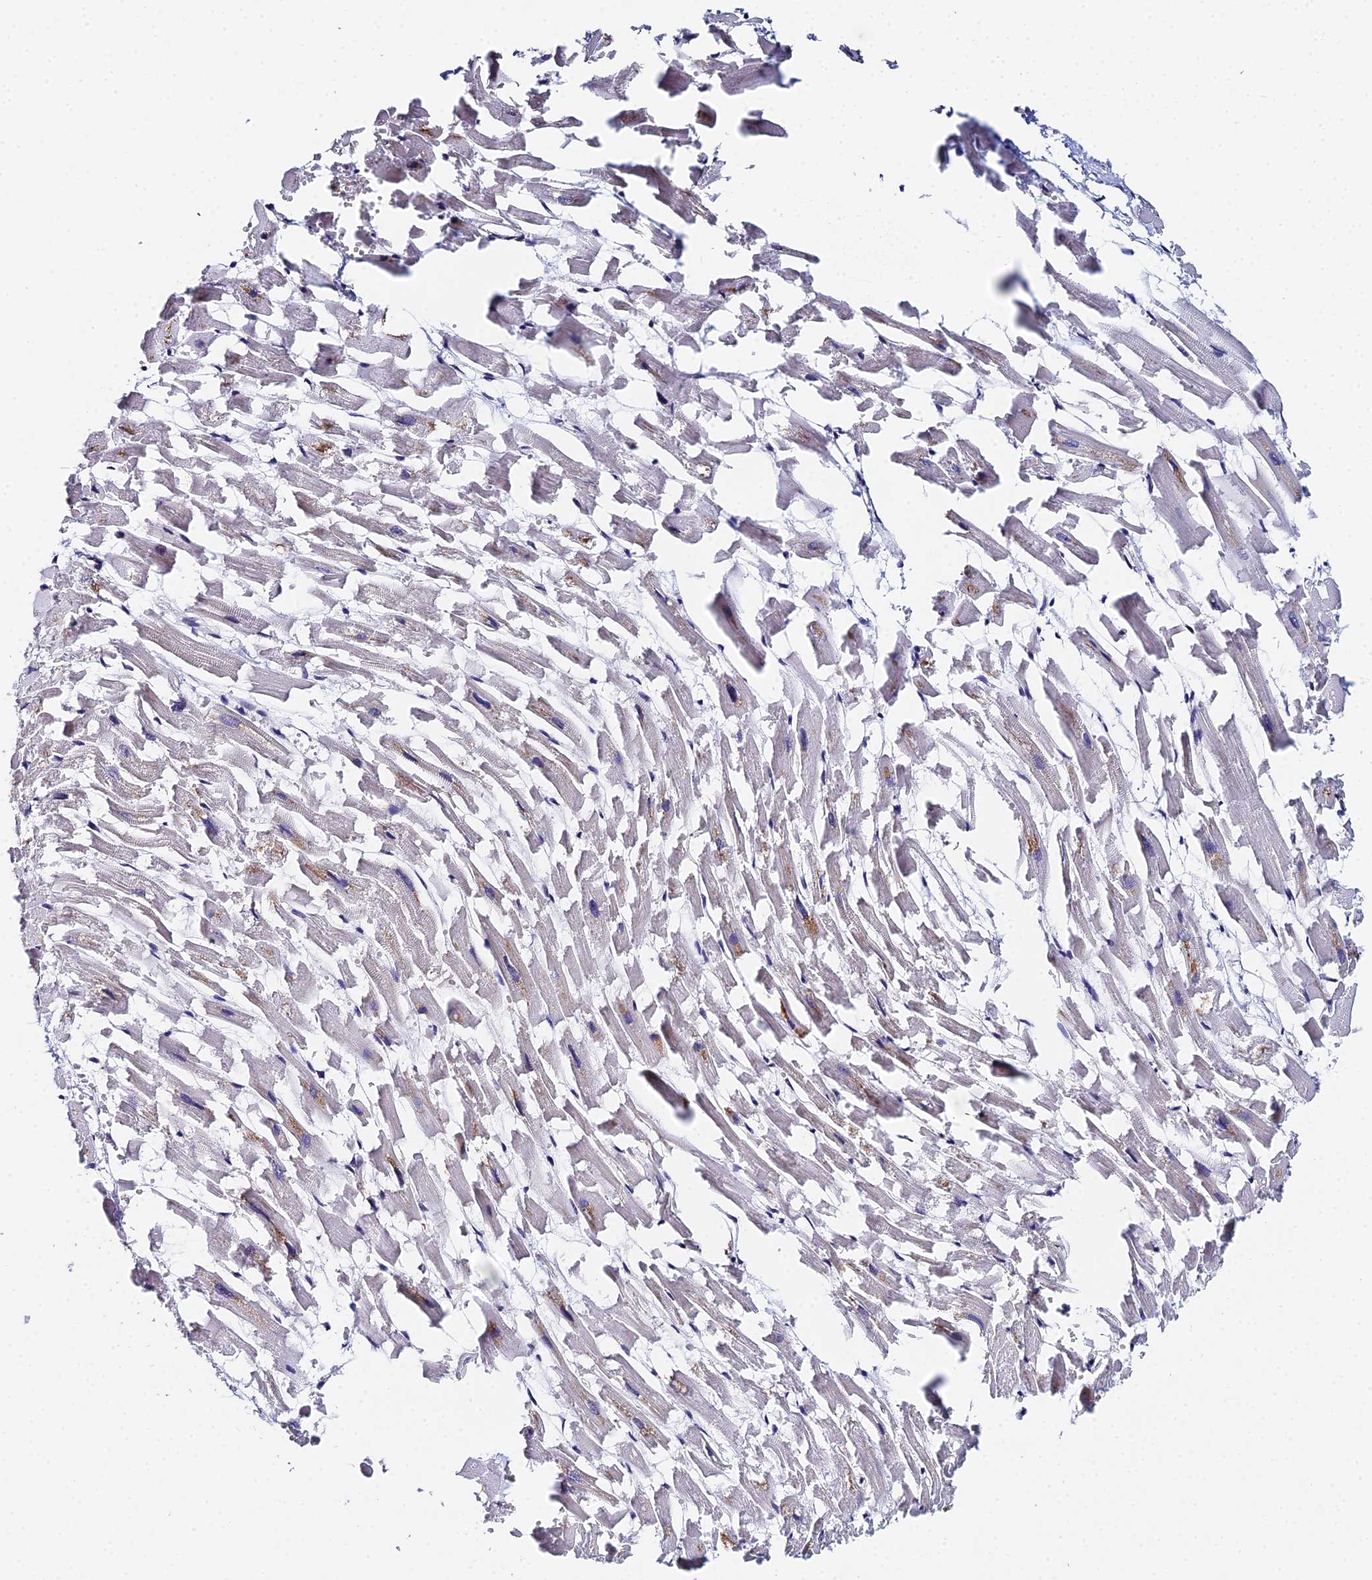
{"staining": {"intensity": "weak", "quantity": "25%-75%", "location": "nuclear"}, "tissue": "heart muscle", "cell_type": "Cardiomyocytes", "image_type": "normal", "snomed": [{"axis": "morphology", "description": "Normal tissue, NOS"}, {"axis": "topography", "description": "Heart"}], "caption": "Weak nuclear positivity is appreciated in approximately 25%-75% of cardiomyocytes in benign heart muscle. (Stains: DAB (3,3'-diaminobenzidine) in brown, nuclei in blue, Microscopy: brightfield microscopy at high magnification).", "gene": "MAGOHB", "patient": {"sex": "female", "age": 64}}